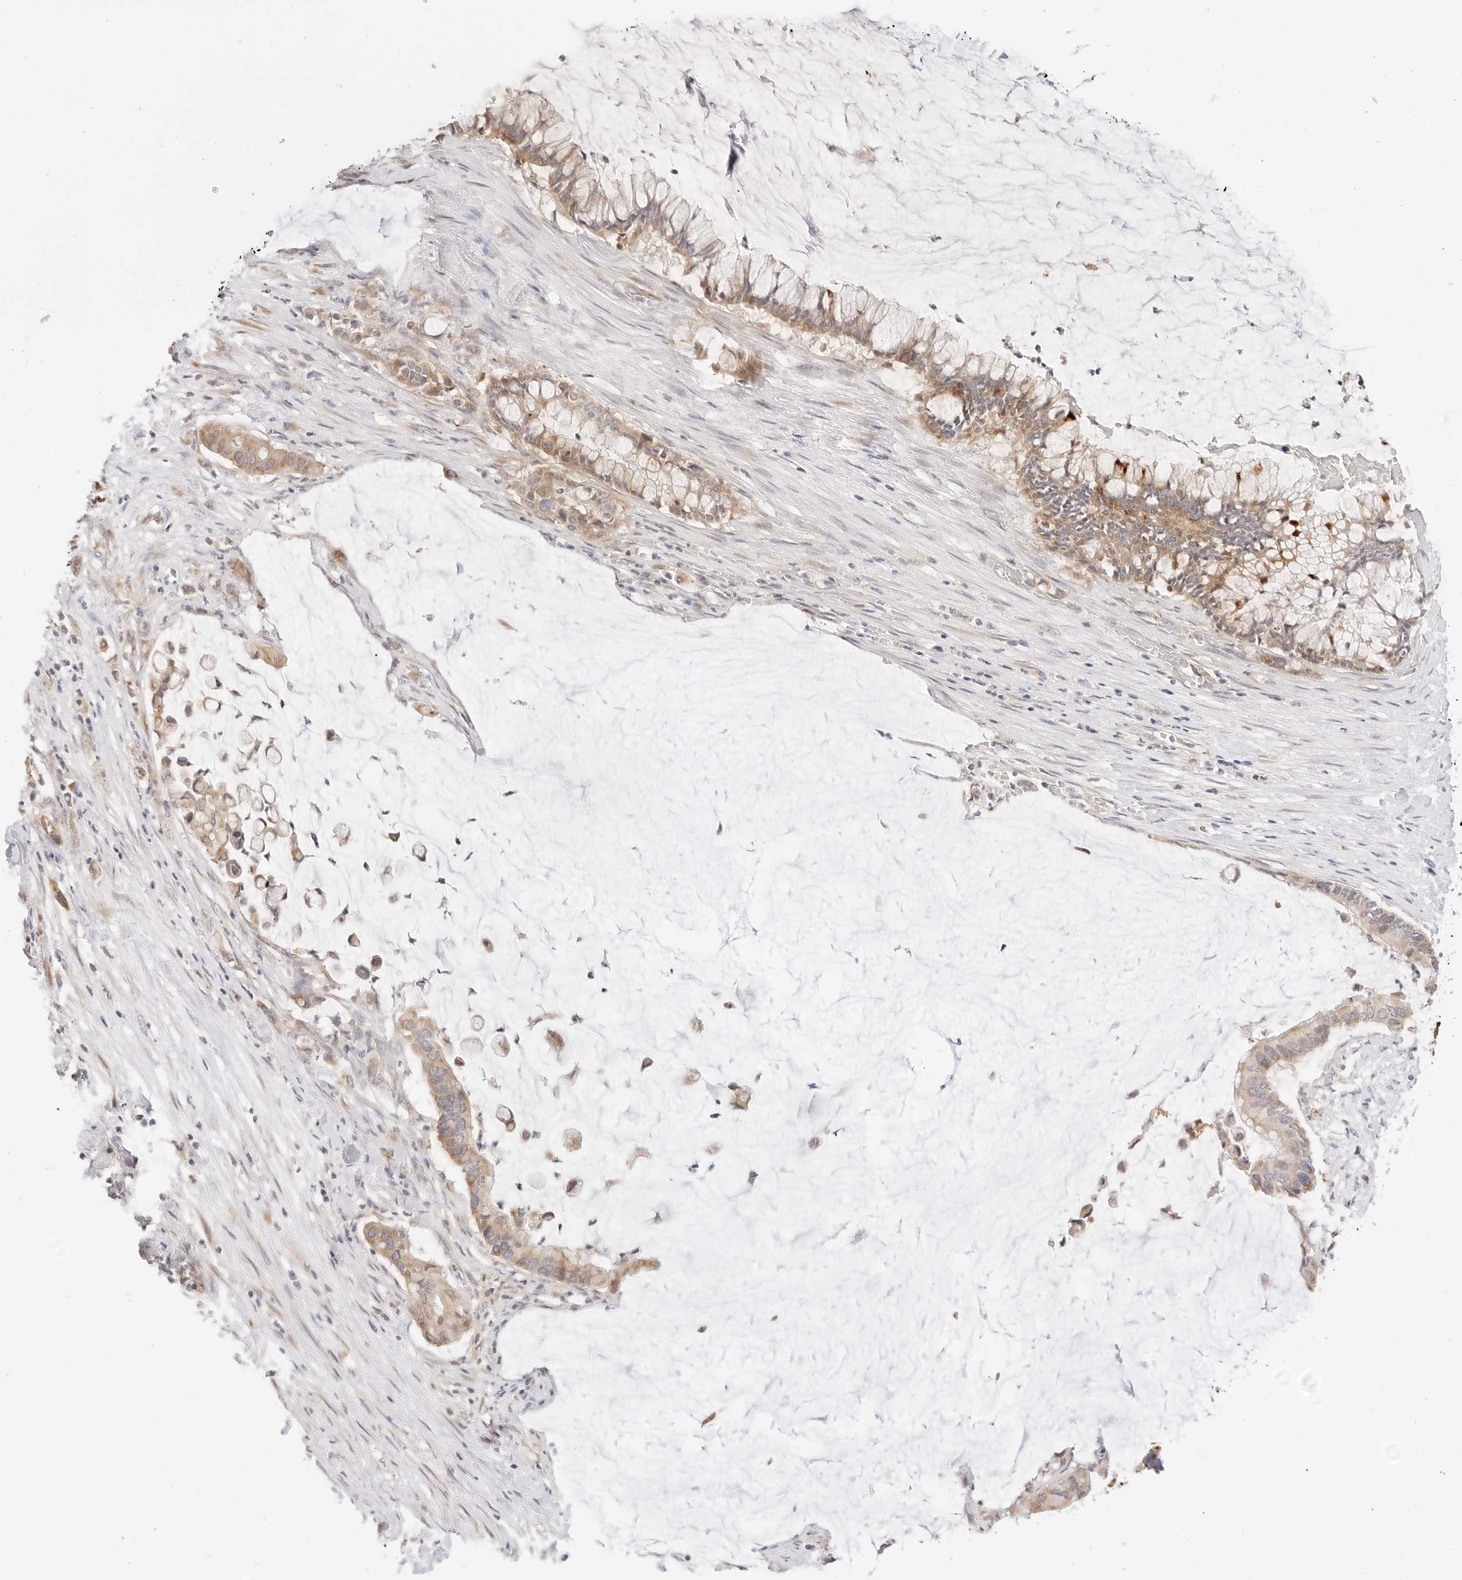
{"staining": {"intensity": "moderate", "quantity": ">75%", "location": "cytoplasmic/membranous"}, "tissue": "pancreatic cancer", "cell_type": "Tumor cells", "image_type": "cancer", "snomed": [{"axis": "morphology", "description": "Adenocarcinoma, NOS"}, {"axis": "topography", "description": "Pancreas"}], "caption": "Moderate cytoplasmic/membranous staining for a protein is appreciated in approximately >75% of tumor cells of pancreatic cancer using IHC.", "gene": "ERO1B", "patient": {"sex": "male", "age": 41}}